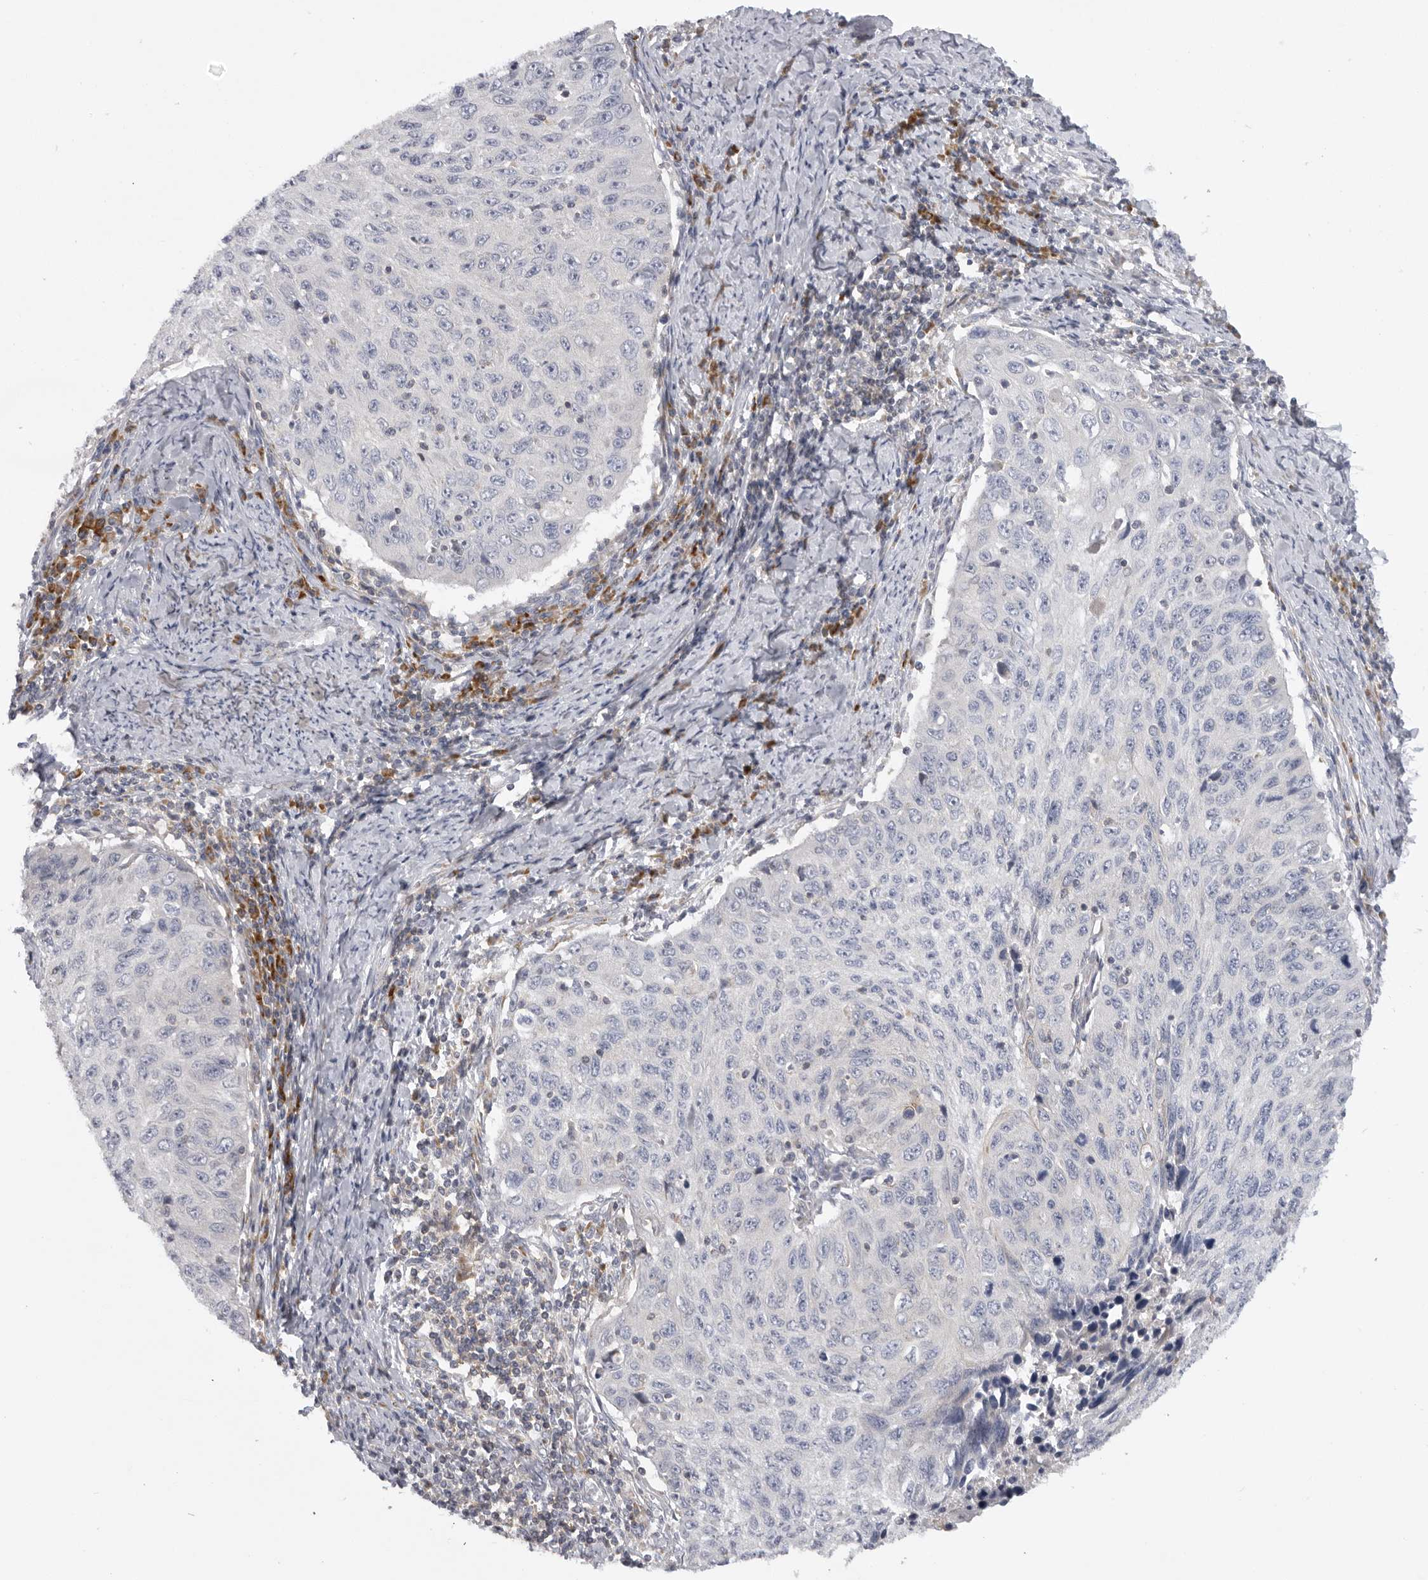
{"staining": {"intensity": "negative", "quantity": "none", "location": "none"}, "tissue": "cervical cancer", "cell_type": "Tumor cells", "image_type": "cancer", "snomed": [{"axis": "morphology", "description": "Squamous cell carcinoma, NOS"}, {"axis": "topography", "description": "Cervix"}], "caption": "Tumor cells are negative for protein expression in human cervical cancer (squamous cell carcinoma). Brightfield microscopy of immunohistochemistry stained with DAB (3,3'-diaminobenzidine) (brown) and hematoxylin (blue), captured at high magnification.", "gene": "USP24", "patient": {"sex": "female", "age": 53}}